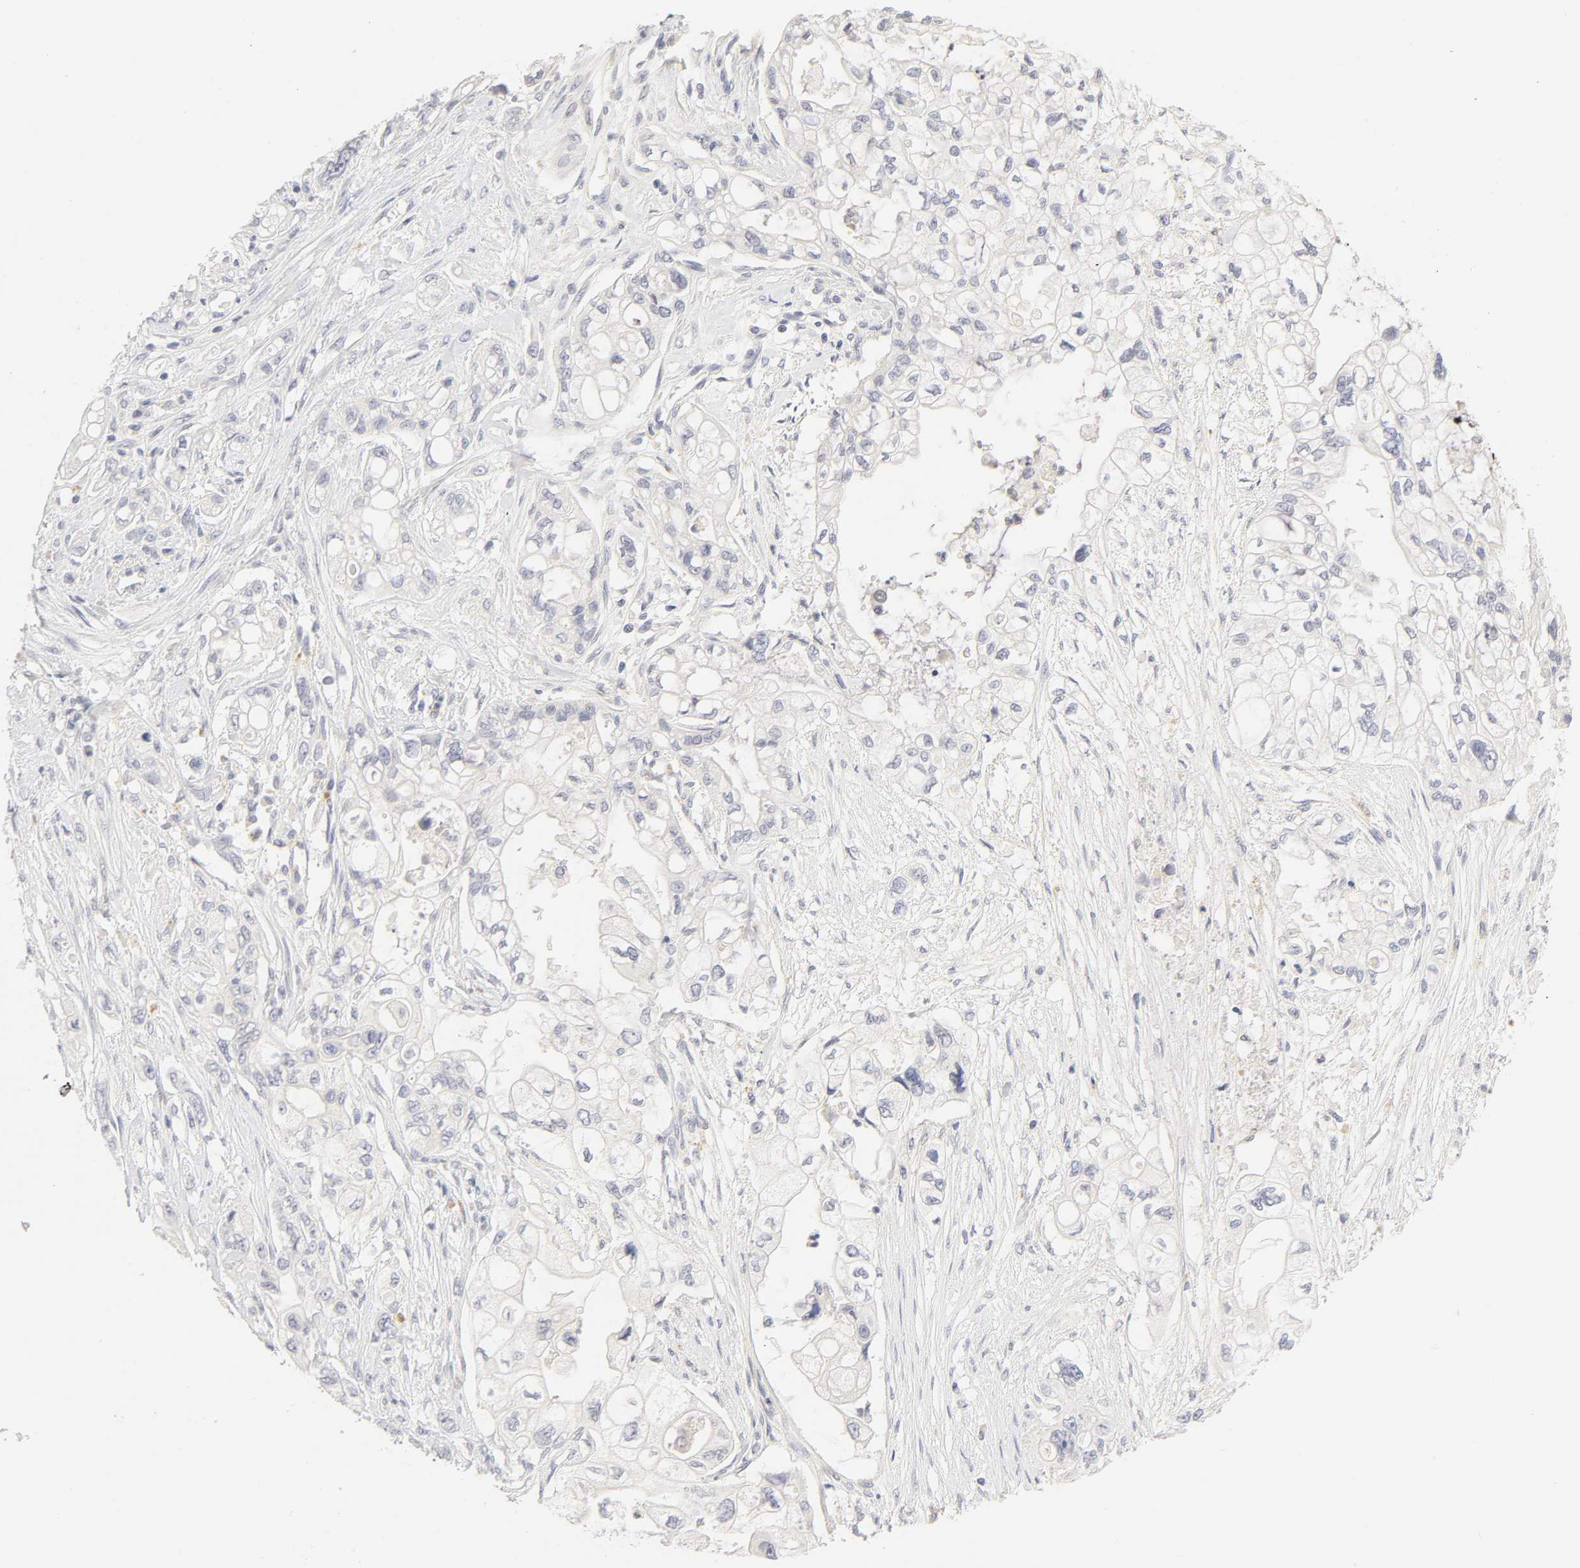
{"staining": {"intensity": "moderate", "quantity": "<25%", "location": "cytoplasmic/membranous"}, "tissue": "pancreatic cancer", "cell_type": "Tumor cells", "image_type": "cancer", "snomed": [{"axis": "morphology", "description": "Normal tissue, NOS"}, {"axis": "topography", "description": "Pancreas"}], "caption": "Human pancreatic cancer stained with a protein marker reveals moderate staining in tumor cells.", "gene": "CYP4B1", "patient": {"sex": "male", "age": 42}}